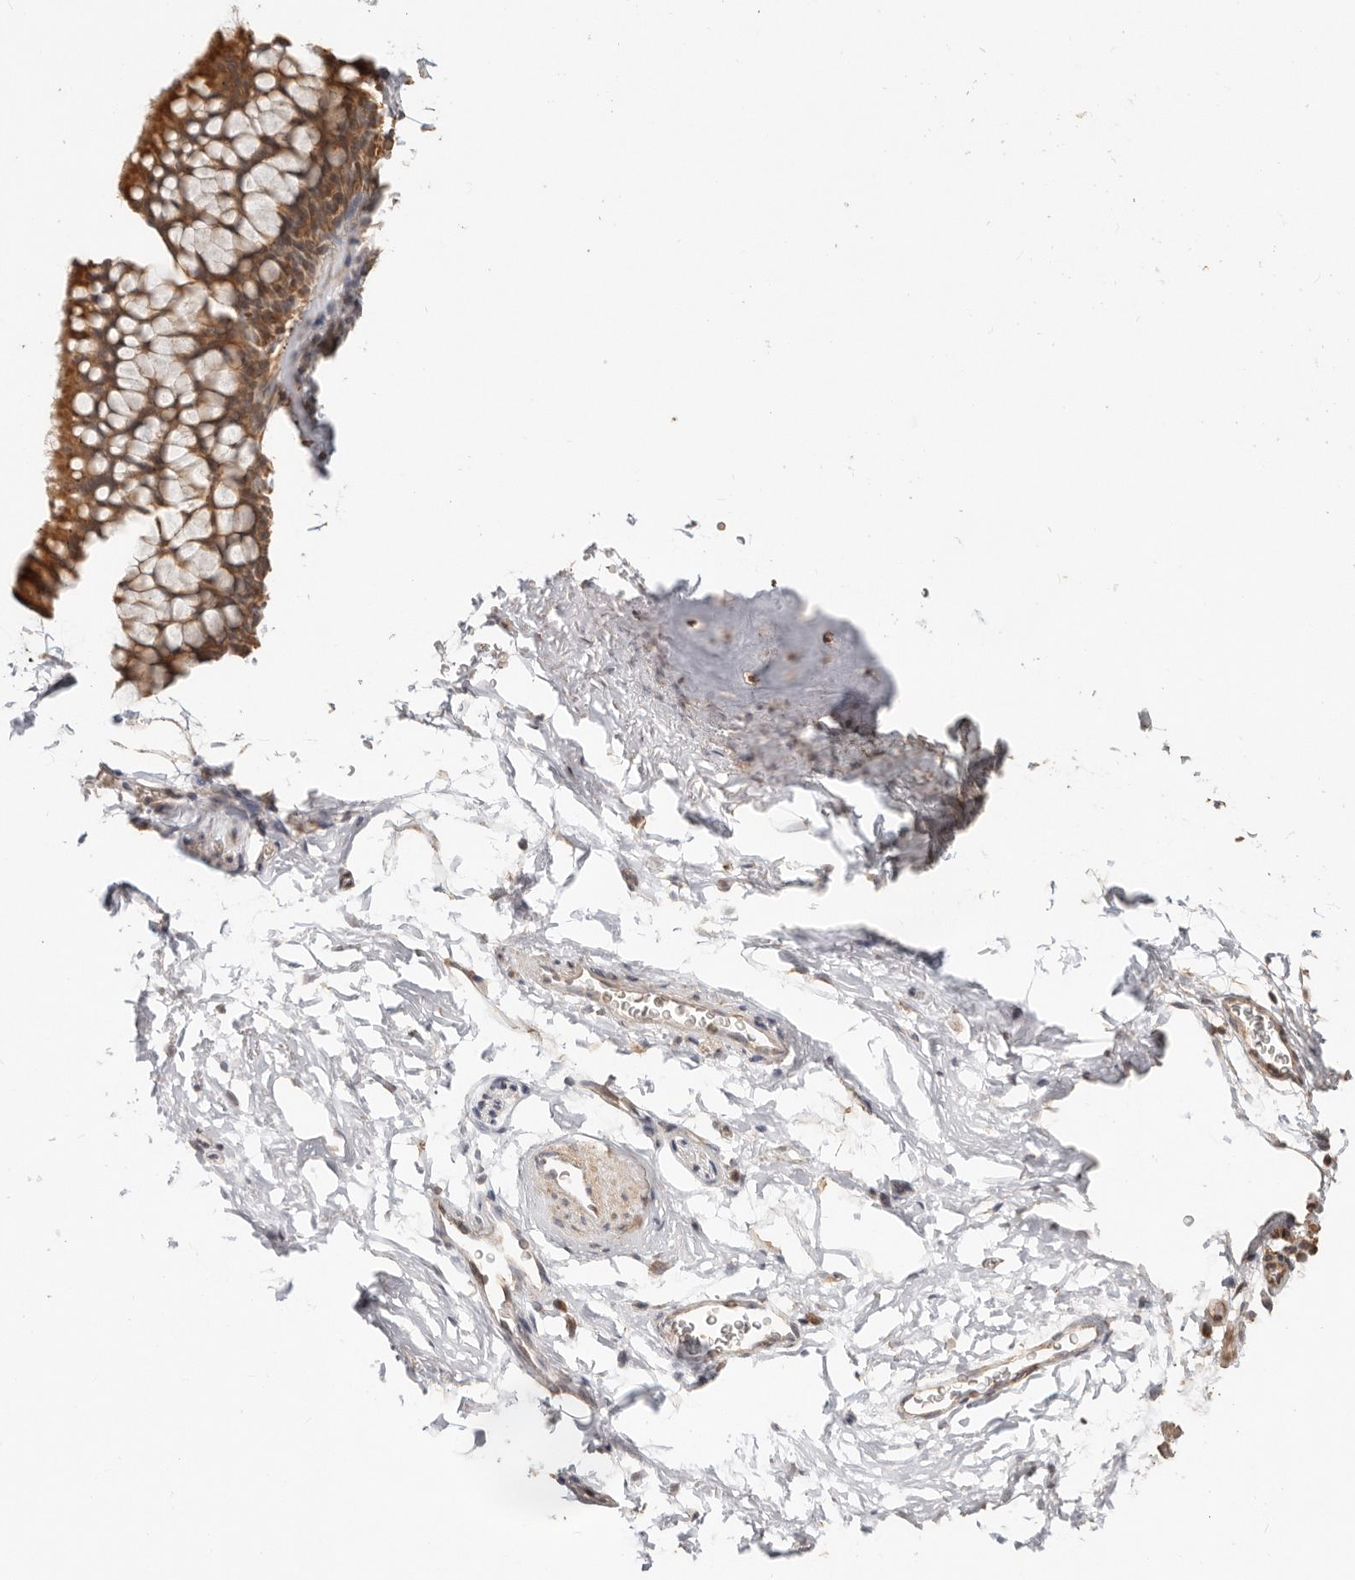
{"staining": {"intensity": "strong", "quantity": ">75%", "location": "cytoplasmic/membranous"}, "tissue": "bronchus", "cell_type": "Respiratory epithelial cells", "image_type": "normal", "snomed": [{"axis": "morphology", "description": "Normal tissue, NOS"}, {"axis": "topography", "description": "Cartilage tissue"}, {"axis": "topography", "description": "Bronchus"}], "caption": "The micrograph reveals staining of benign bronchus, revealing strong cytoplasmic/membranous protein staining (brown color) within respiratory epithelial cells. The protein of interest is stained brown, and the nuclei are stained in blue (DAB (3,3'-diaminobenzidine) IHC with brightfield microscopy, high magnification).", "gene": "NDUFB11", "patient": {"sex": "female", "age": 53}}